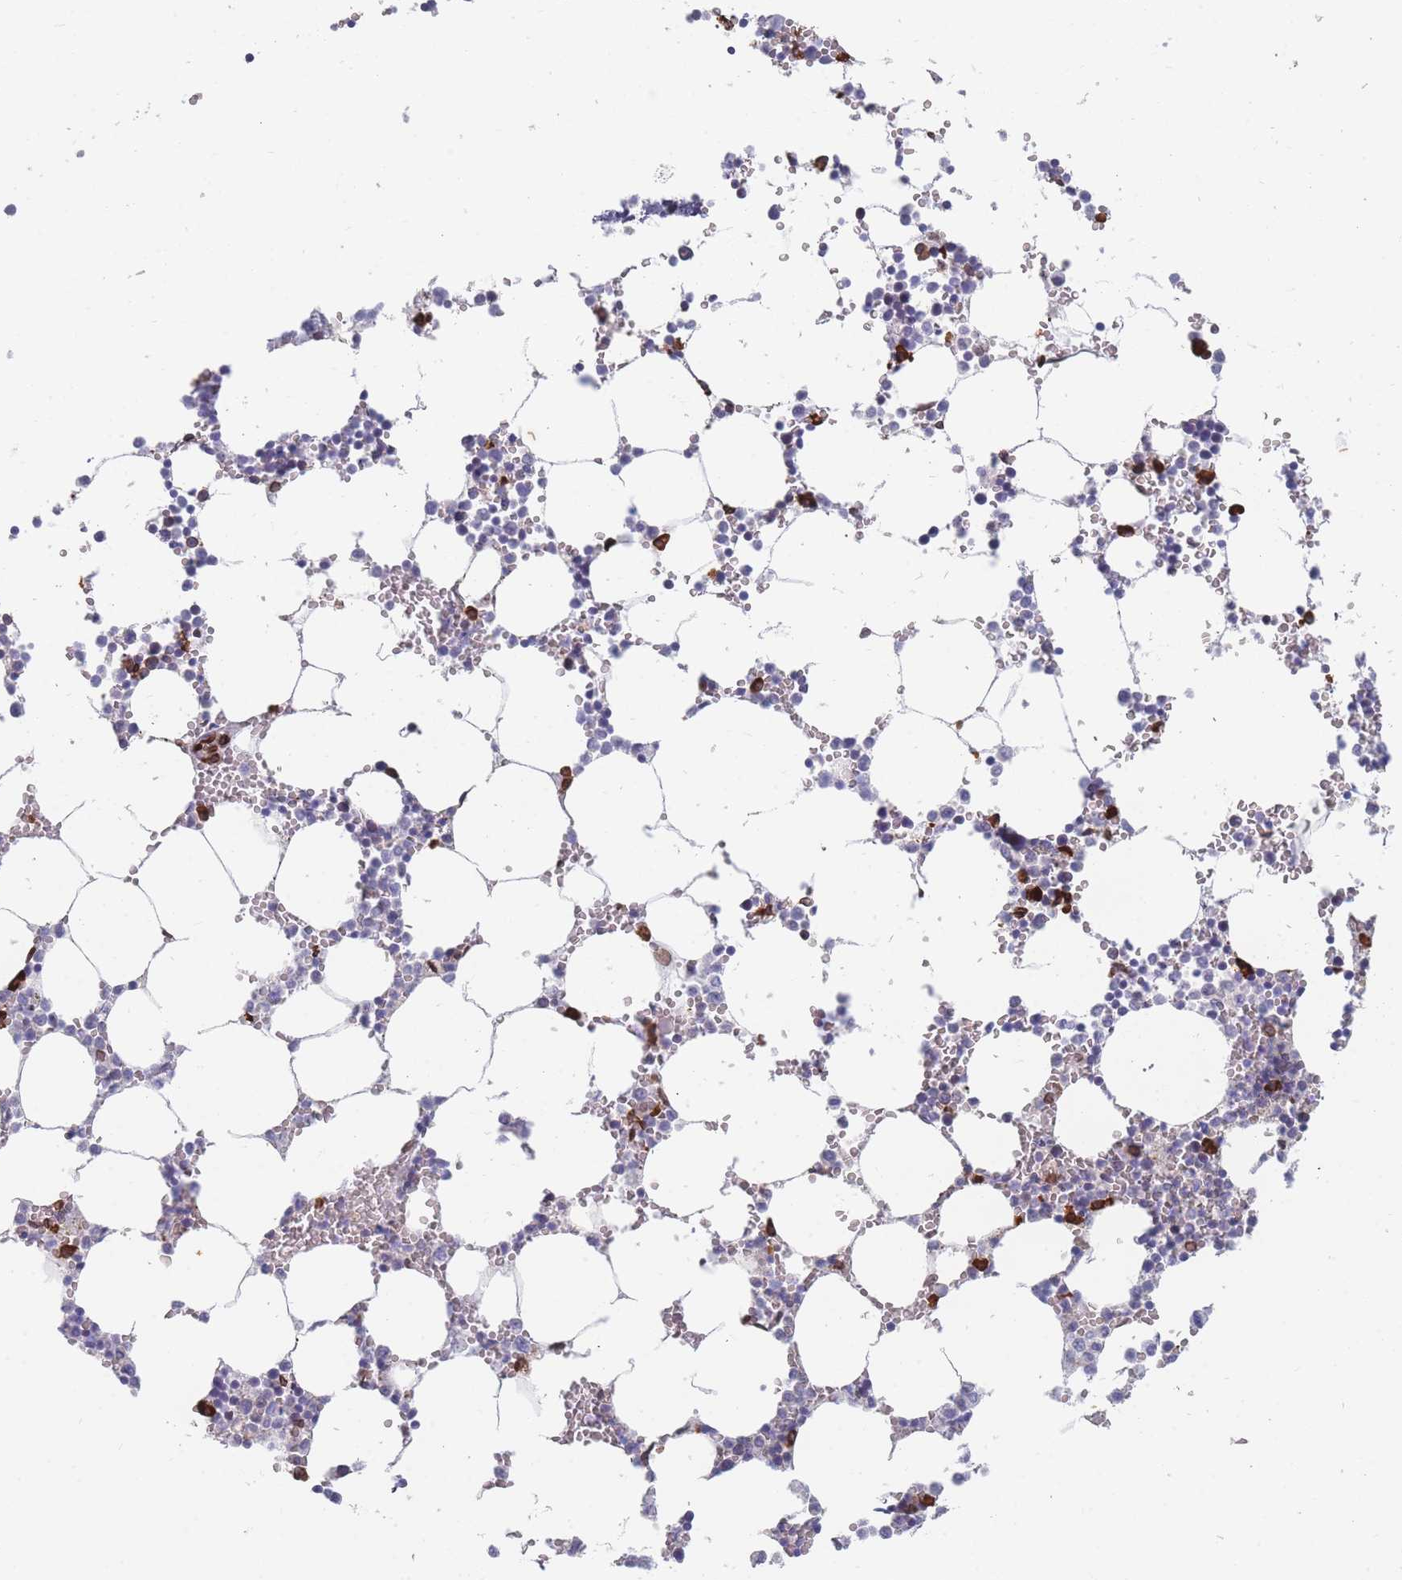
{"staining": {"intensity": "strong", "quantity": "<25%", "location": "cytoplasmic/membranous,nuclear"}, "tissue": "bone marrow", "cell_type": "Hematopoietic cells", "image_type": "normal", "snomed": [{"axis": "morphology", "description": "Normal tissue, NOS"}, {"axis": "topography", "description": "Bone marrow"}], "caption": "About <25% of hematopoietic cells in unremarkable bone marrow reveal strong cytoplasmic/membranous,nuclear protein staining as visualized by brown immunohistochemical staining.", "gene": "ZBTB1", "patient": {"sex": "female", "age": 64}}